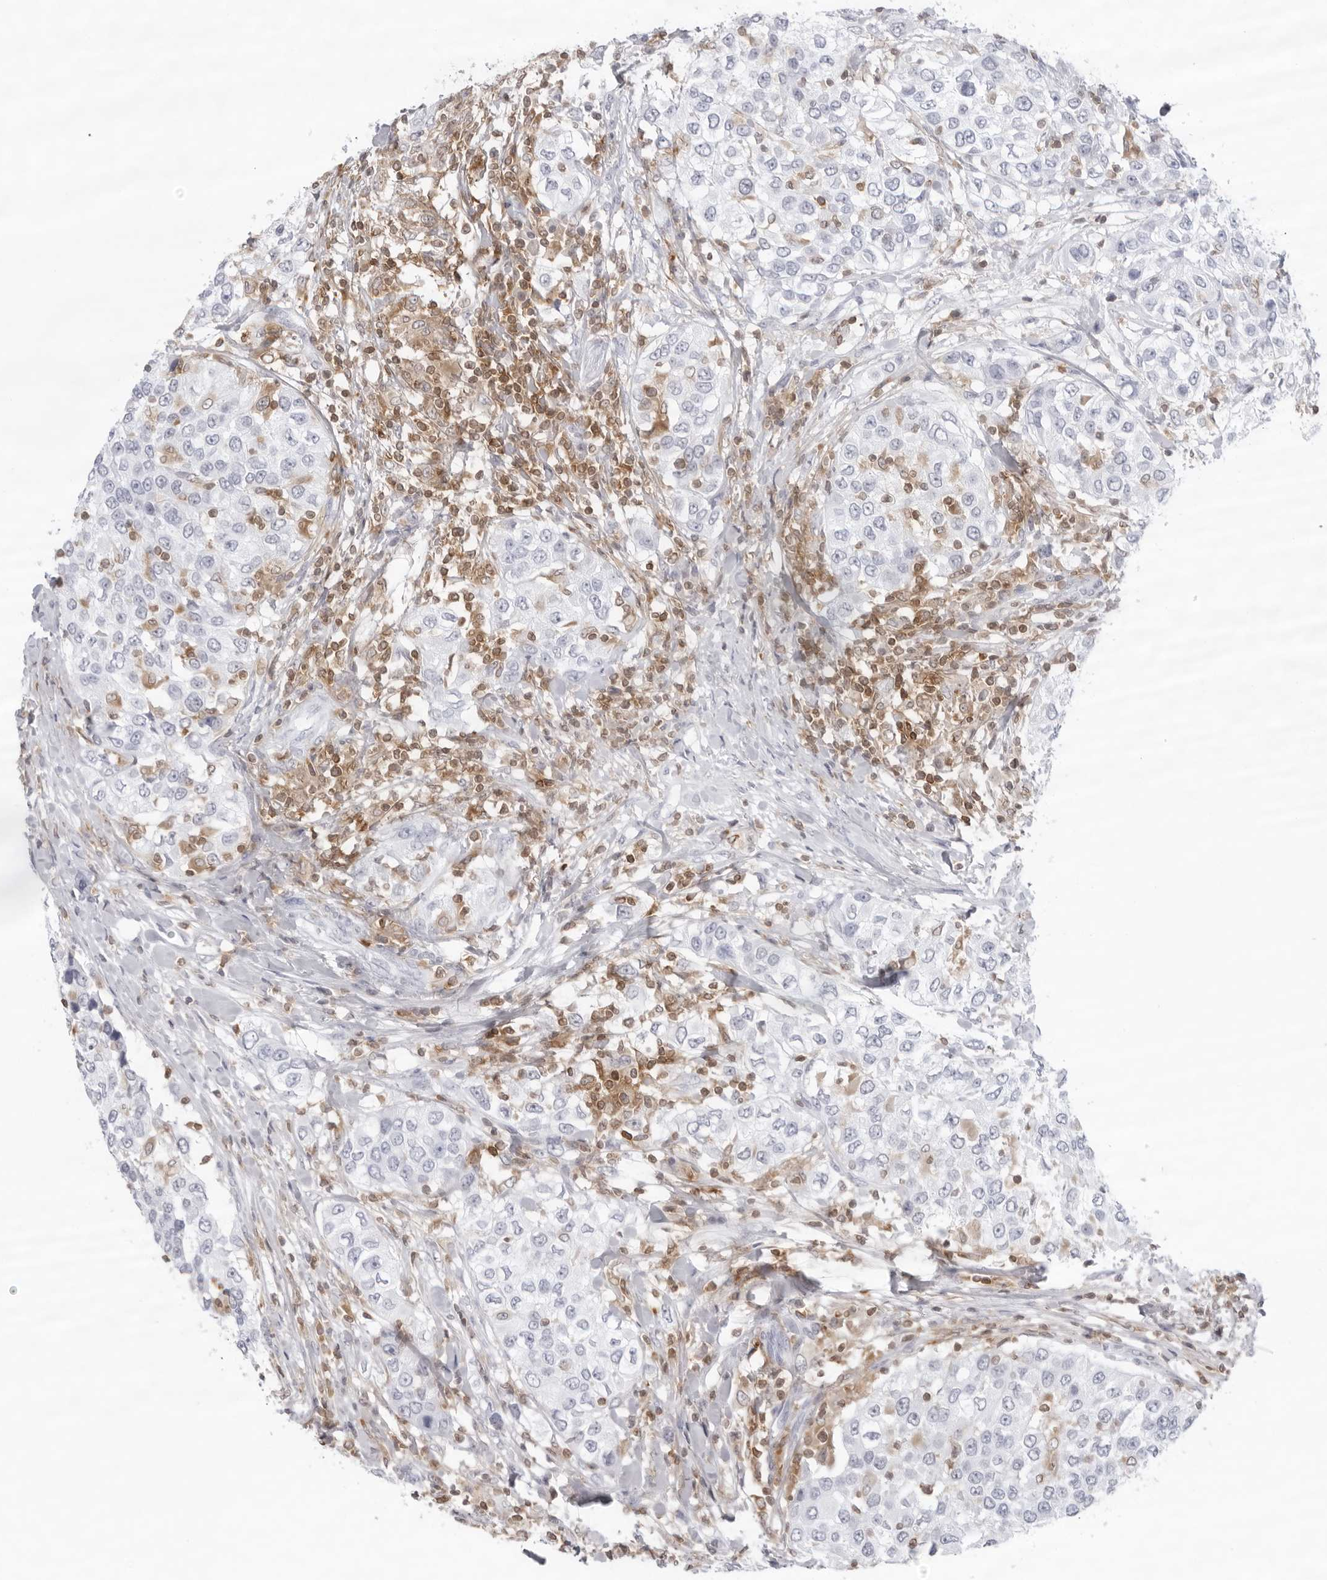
{"staining": {"intensity": "negative", "quantity": "none", "location": "none"}, "tissue": "urothelial cancer", "cell_type": "Tumor cells", "image_type": "cancer", "snomed": [{"axis": "morphology", "description": "Urothelial carcinoma, High grade"}, {"axis": "topography", "description": "Urinary bladder"}], "caption": "Tumor cells show no significant protein staining in high-grade urothelial carcinoma.", "gene": "FMNL1", "patient": {"sex": "female", "age": 80}}